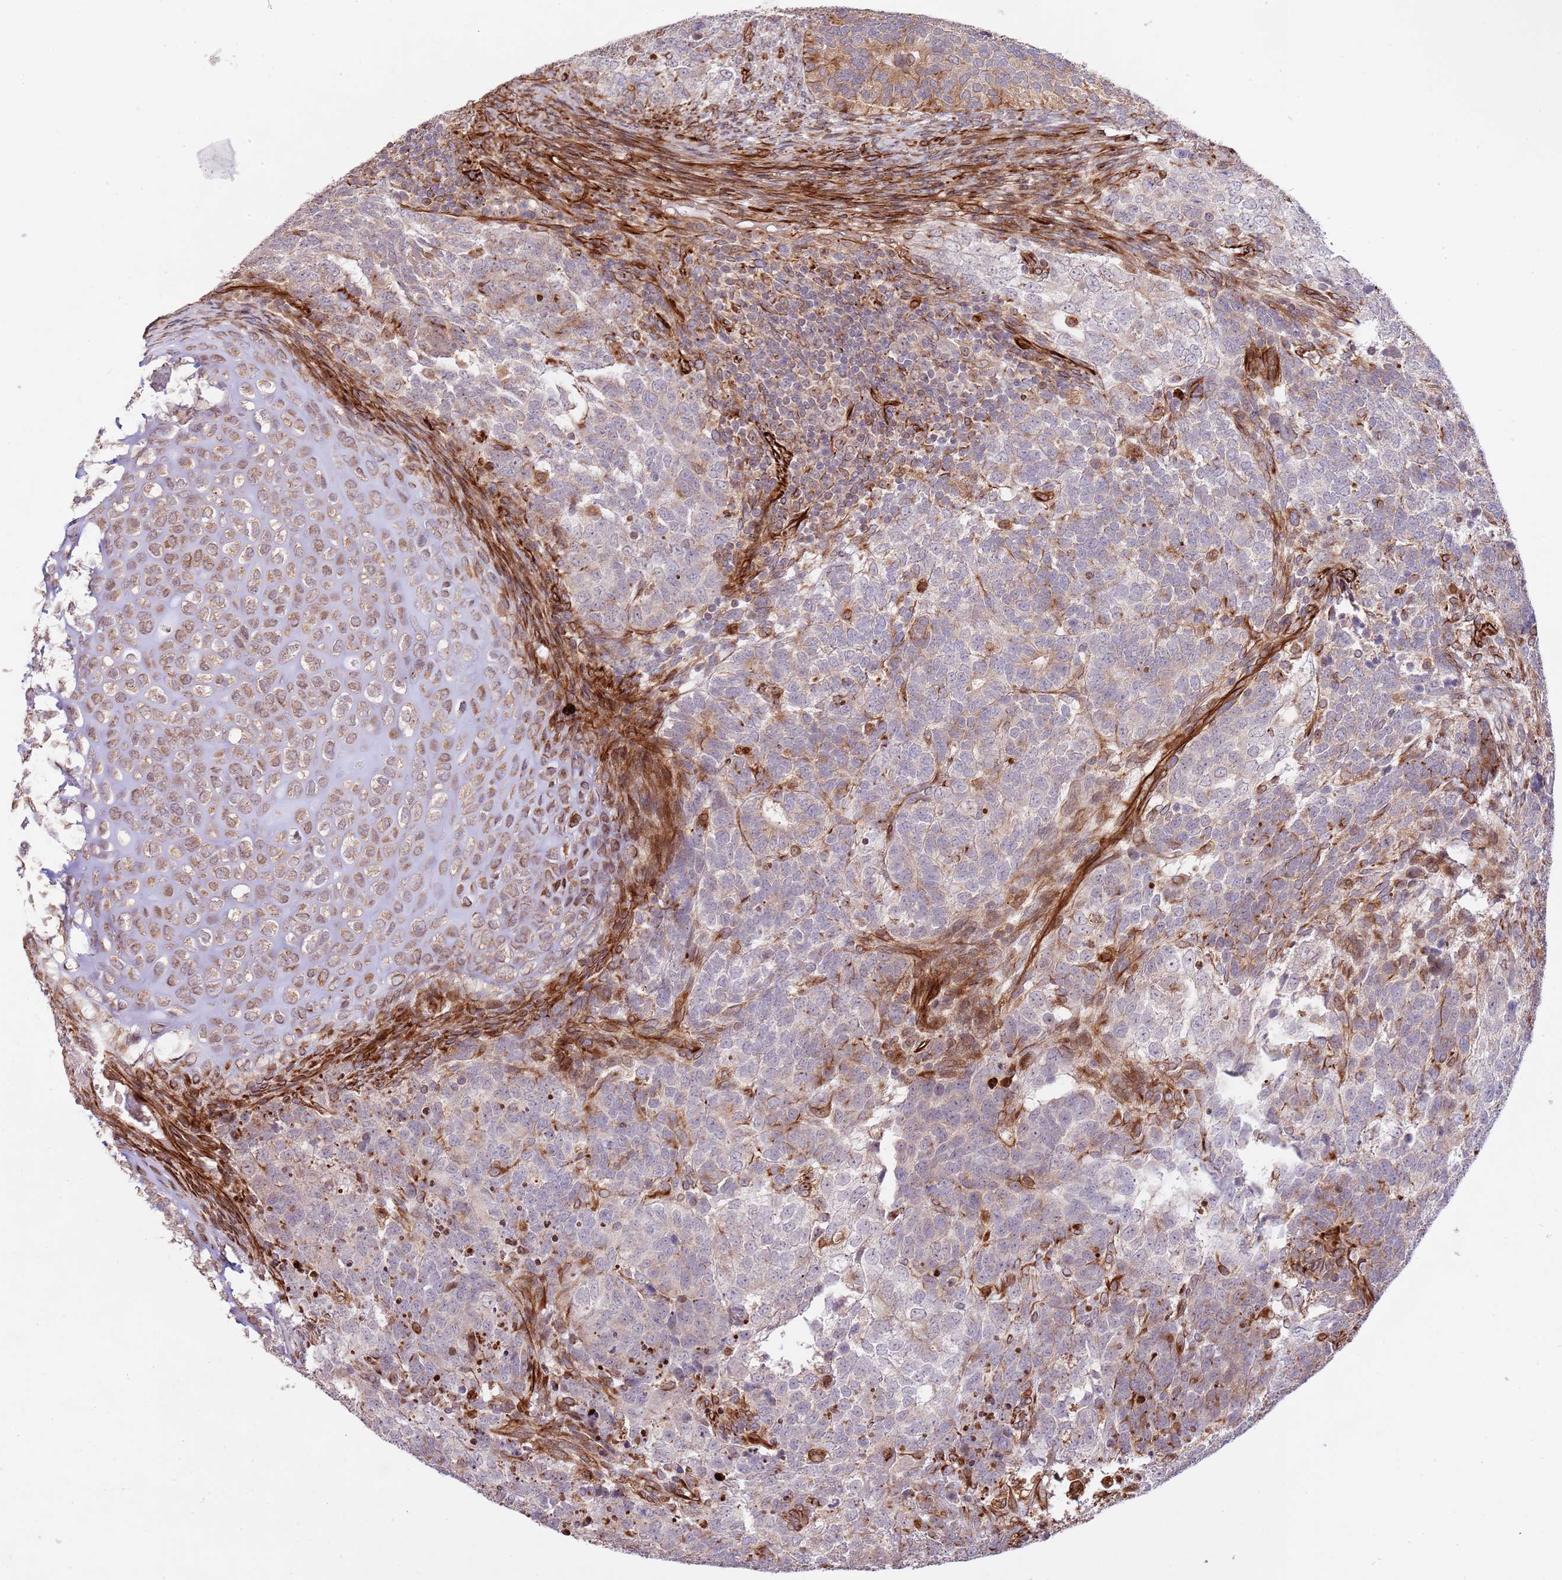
{"staining": {"intensity": "negative", "quantity": "none", "location": "none"}, "tissue": "testis cancer", "cell_type": "Tumor cells", "image_type": "cancer", "snomed": [{"axis": "morphology", "description": "Carcinoma, Embryonal, NOS"}, {"axis": "topography", "description": "Testis"}], "caption": "Immunohistochemistry of testis cancer (embryonal carcinoma) demonstrates no staining in tumor cells.", "gene": "NEK3", "patient": {"sex": "male", "age": 23}}